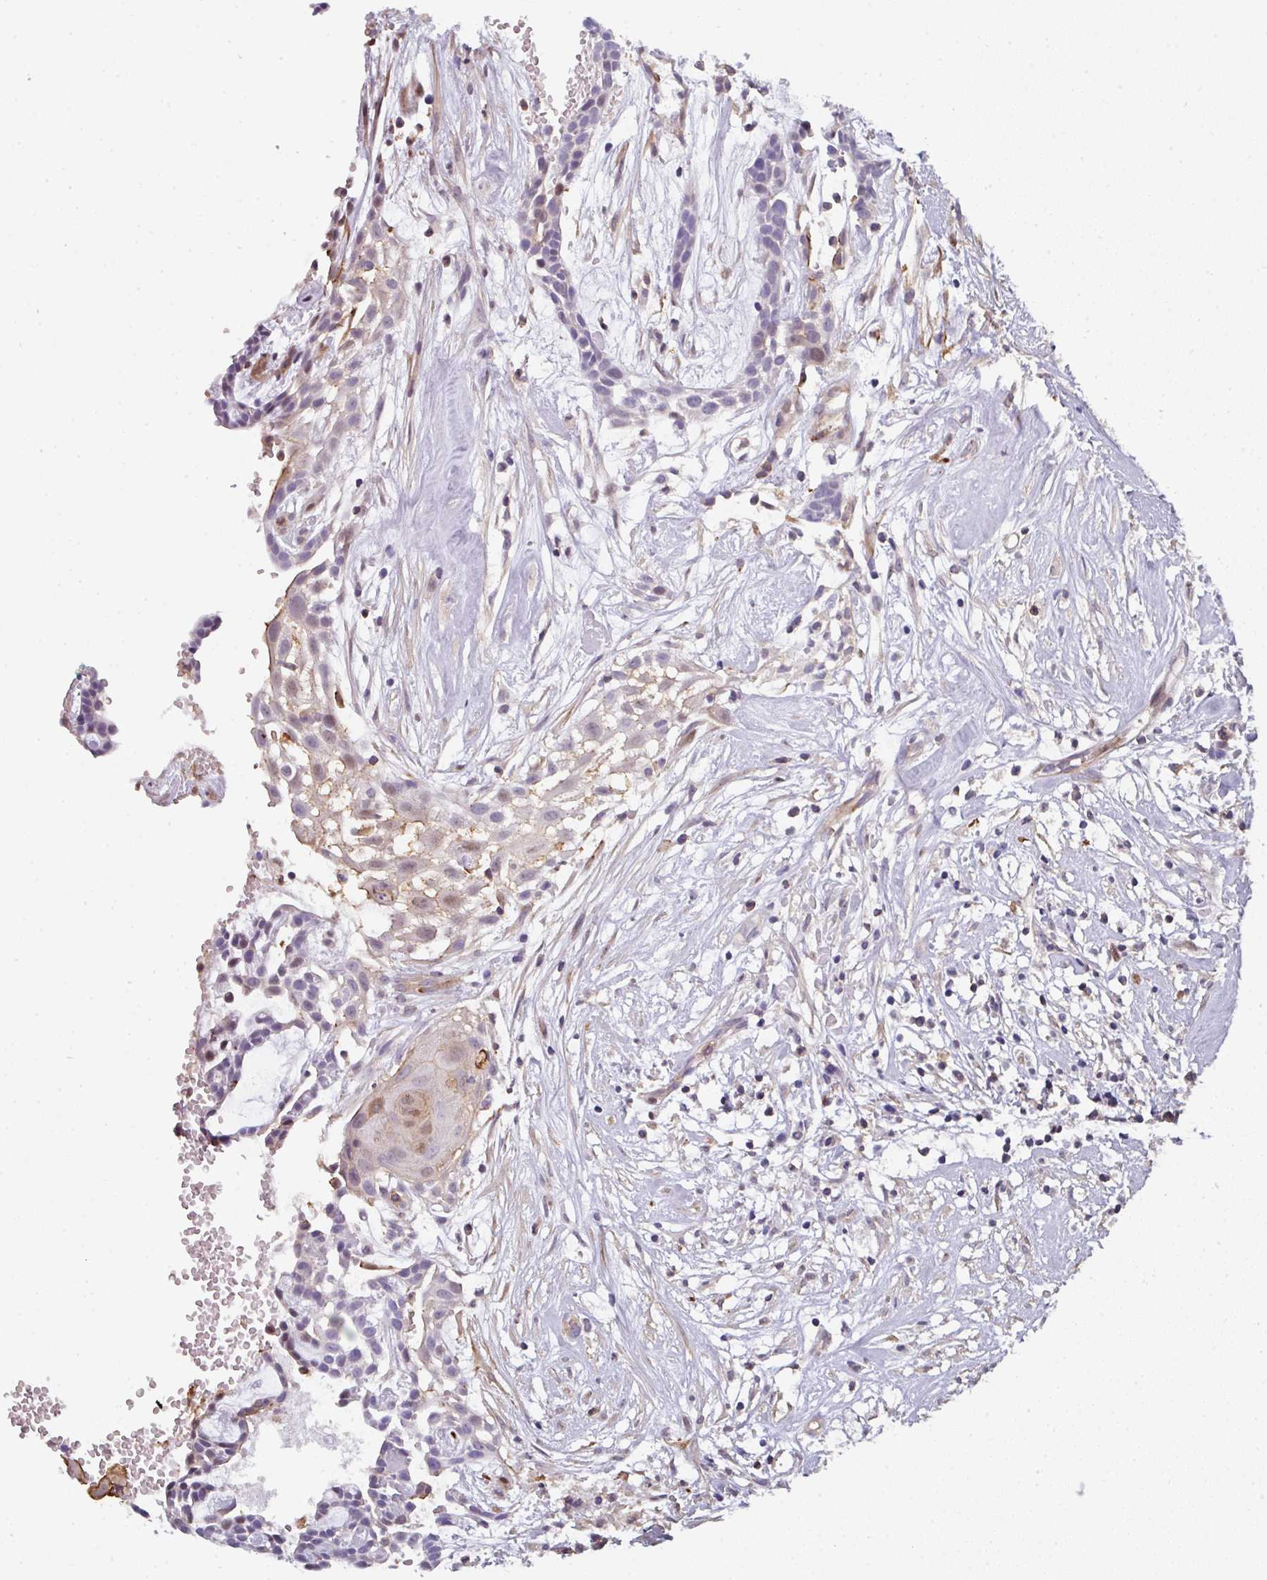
{"staining": {"intensity": "weak", "quantity": "<25%", "location": "cytoplasmic/membranous,nuclear"}, "tissue": "head and neck cancer", "cell_type": "Tumor cells", "image_type": "cancer", "snomed": [{"axis": "morphology", "description": "Adenocarcinoma, NOS"}, {"axis": "topography", "description": "Subcutis"}, {"axis": "topography", "description": "Head-Neck"}], "caption": "IHC of human adenocarcinoma (head and neck) shows no positivity in tumor cells.", "gene": "BEND5", "patient": {"sex": "female", "age": 73}}